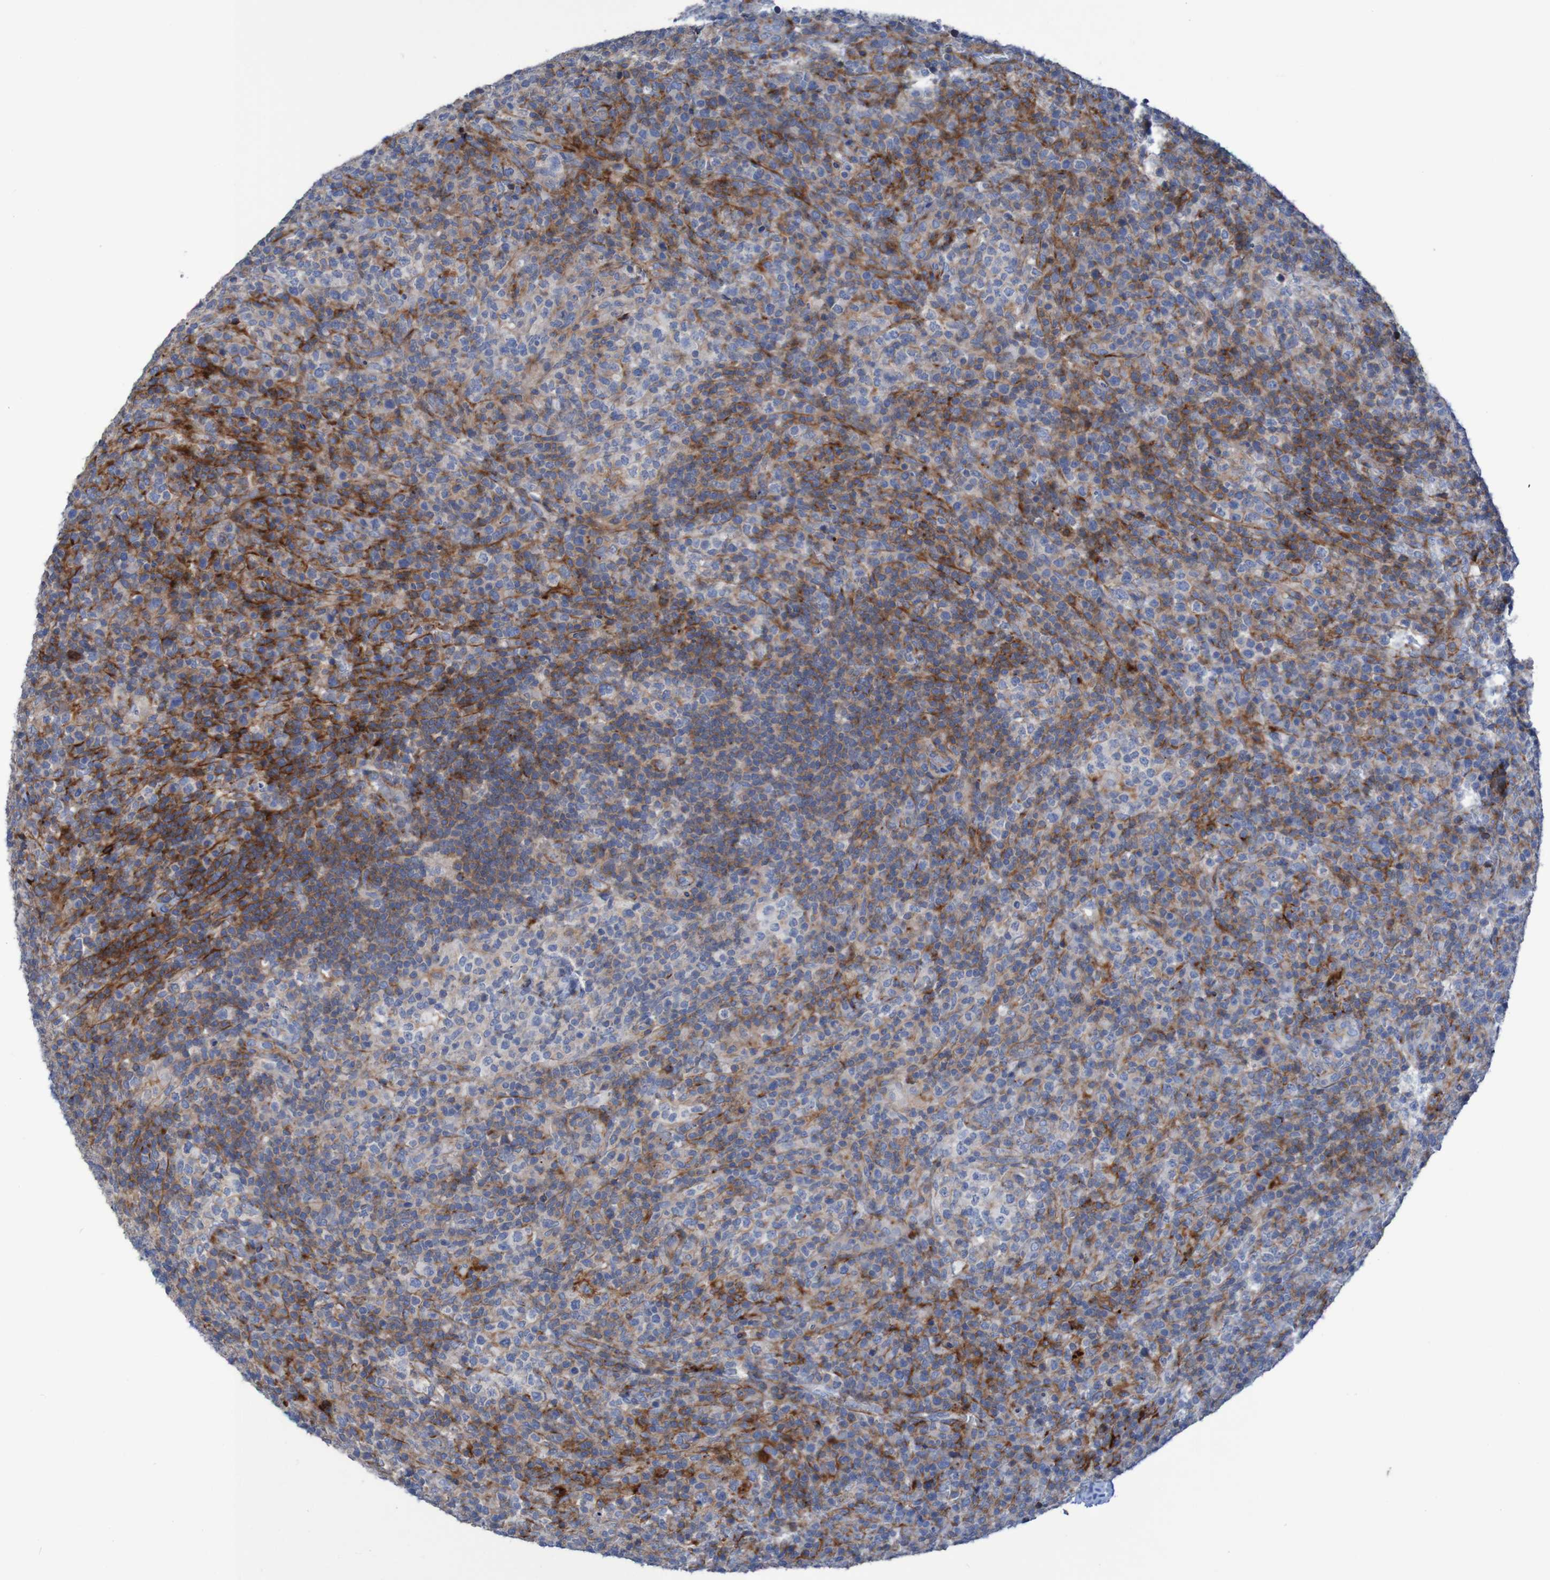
{"staining": {"intensity": "strong", "quantity": "<25%", "location": "cytoplasmic/membranous"}, "tissue": "lymphoma", "cell_type": "Tumor cells", "image_type": "cancer", "snomed": [{"axis": "morphology", "description": "Malignant lymphoma, non-Hodgkin's type, High grade"}, {"axis": "topography", "description": "Lymph node"}], "caption": "Malignant lymphoma, non-Hodgkin's type (high-grade) was stained to show a protein in brown. There is medium levels of strong cytoplasmic/membranous staining in approximately <25% of tumor cells. The staining was performed using DAB (3,3'-diaminobenzidine) to visualize the protein expression in brown, while the nuclei were stained in blue with hematoxylin (Magnification: 20x).", "gene": "RNF182", "patient": {"sex": "female", "age": 76}}